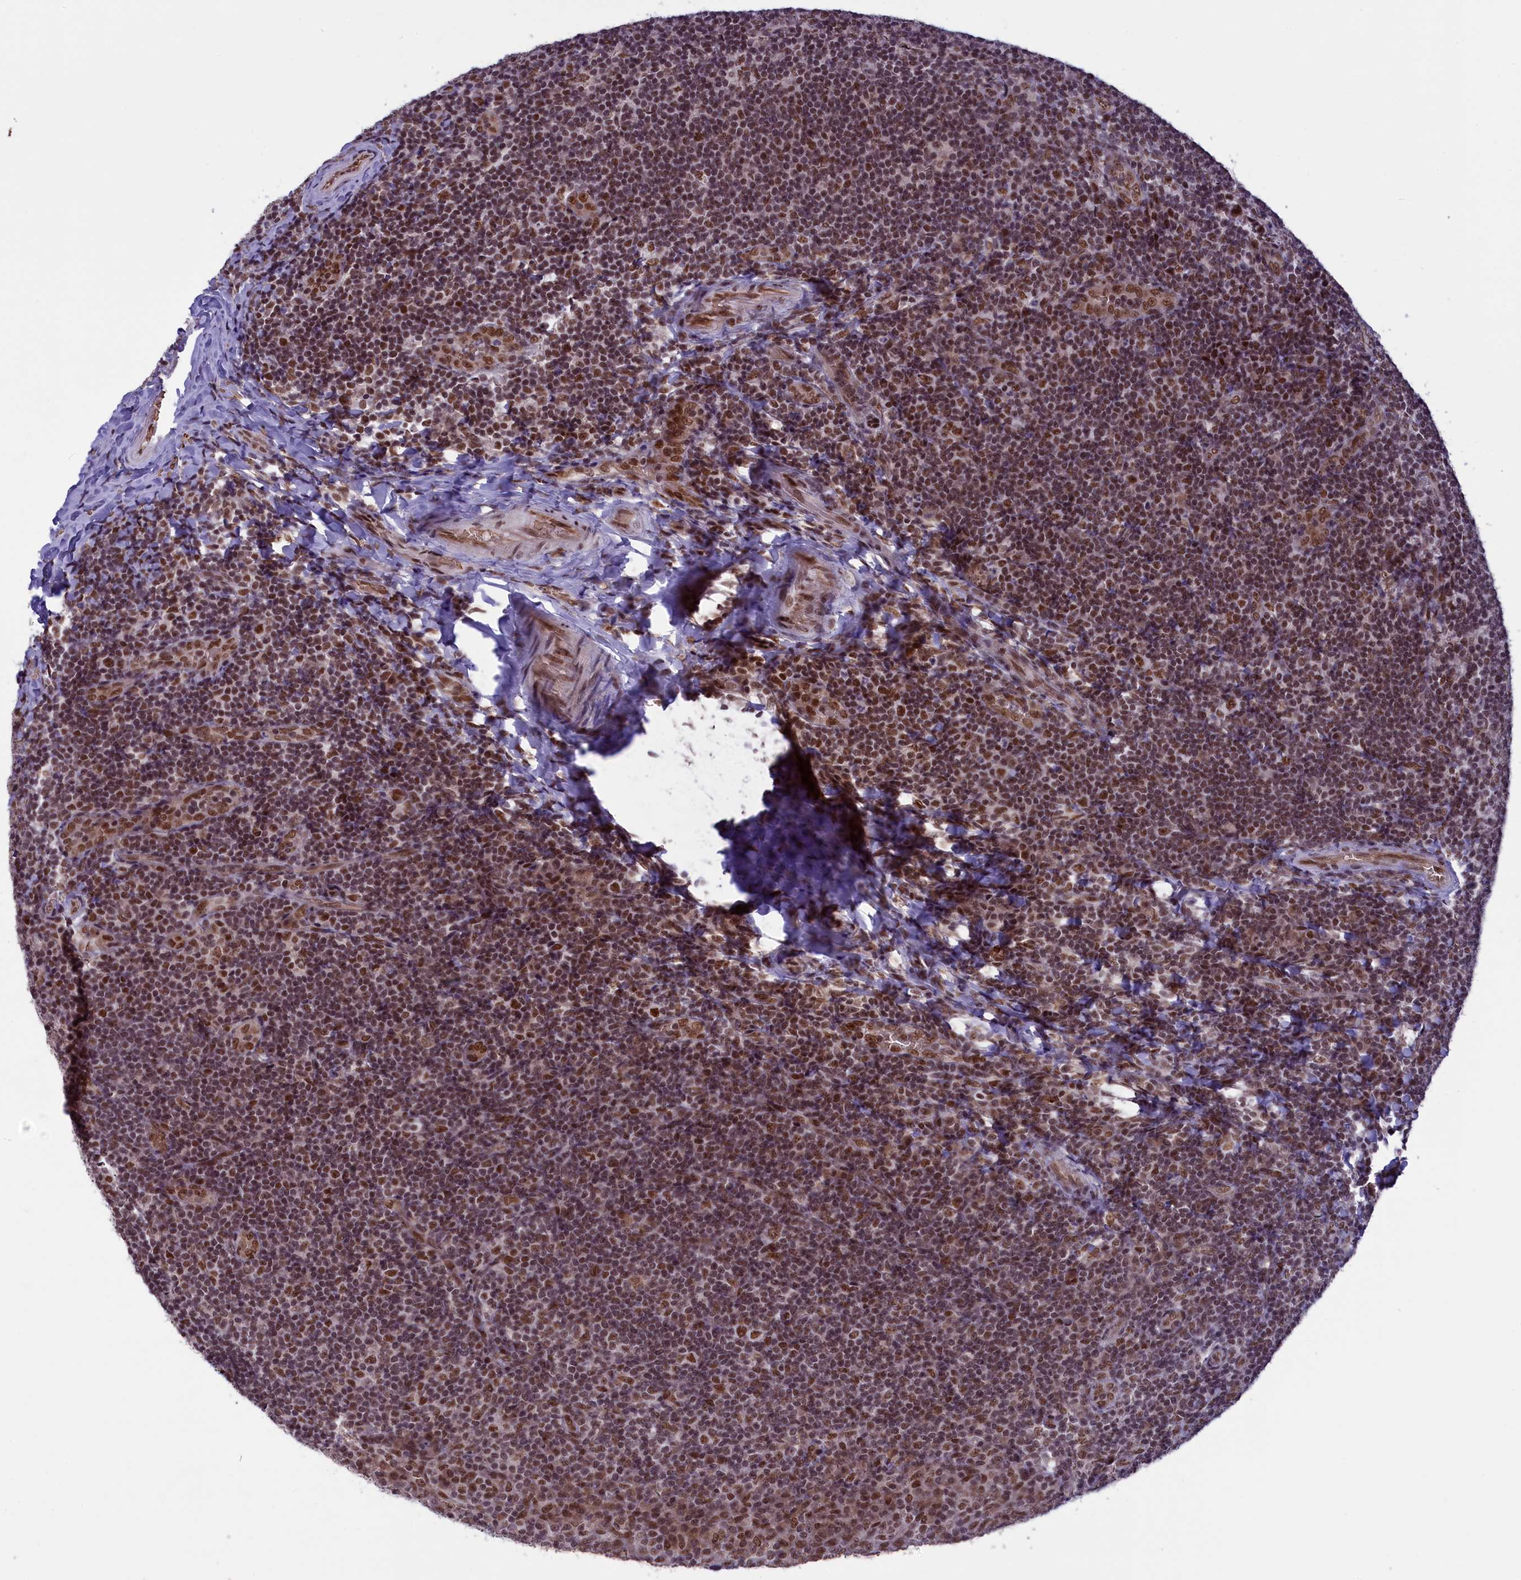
{"staining": {"intensity": "moderate", "quantity": ">75%", "location": "nuclear"}, "tissue": "tonsil", "cell_type": "Germinal center cells", "image_type": "normal", "snomed": [{"axis": "morphology", "description": "Normal tissue, NOS"}, {"axis": "topography", "description": "Tonsil"}], "caption": "Germinal center cells display medium levels of moderate nuclear staining in about >75% of cells in unremarkable human tonsil.", "gene": "MPHOSPH8", "patient": {"sex": "male", "age": 17}}